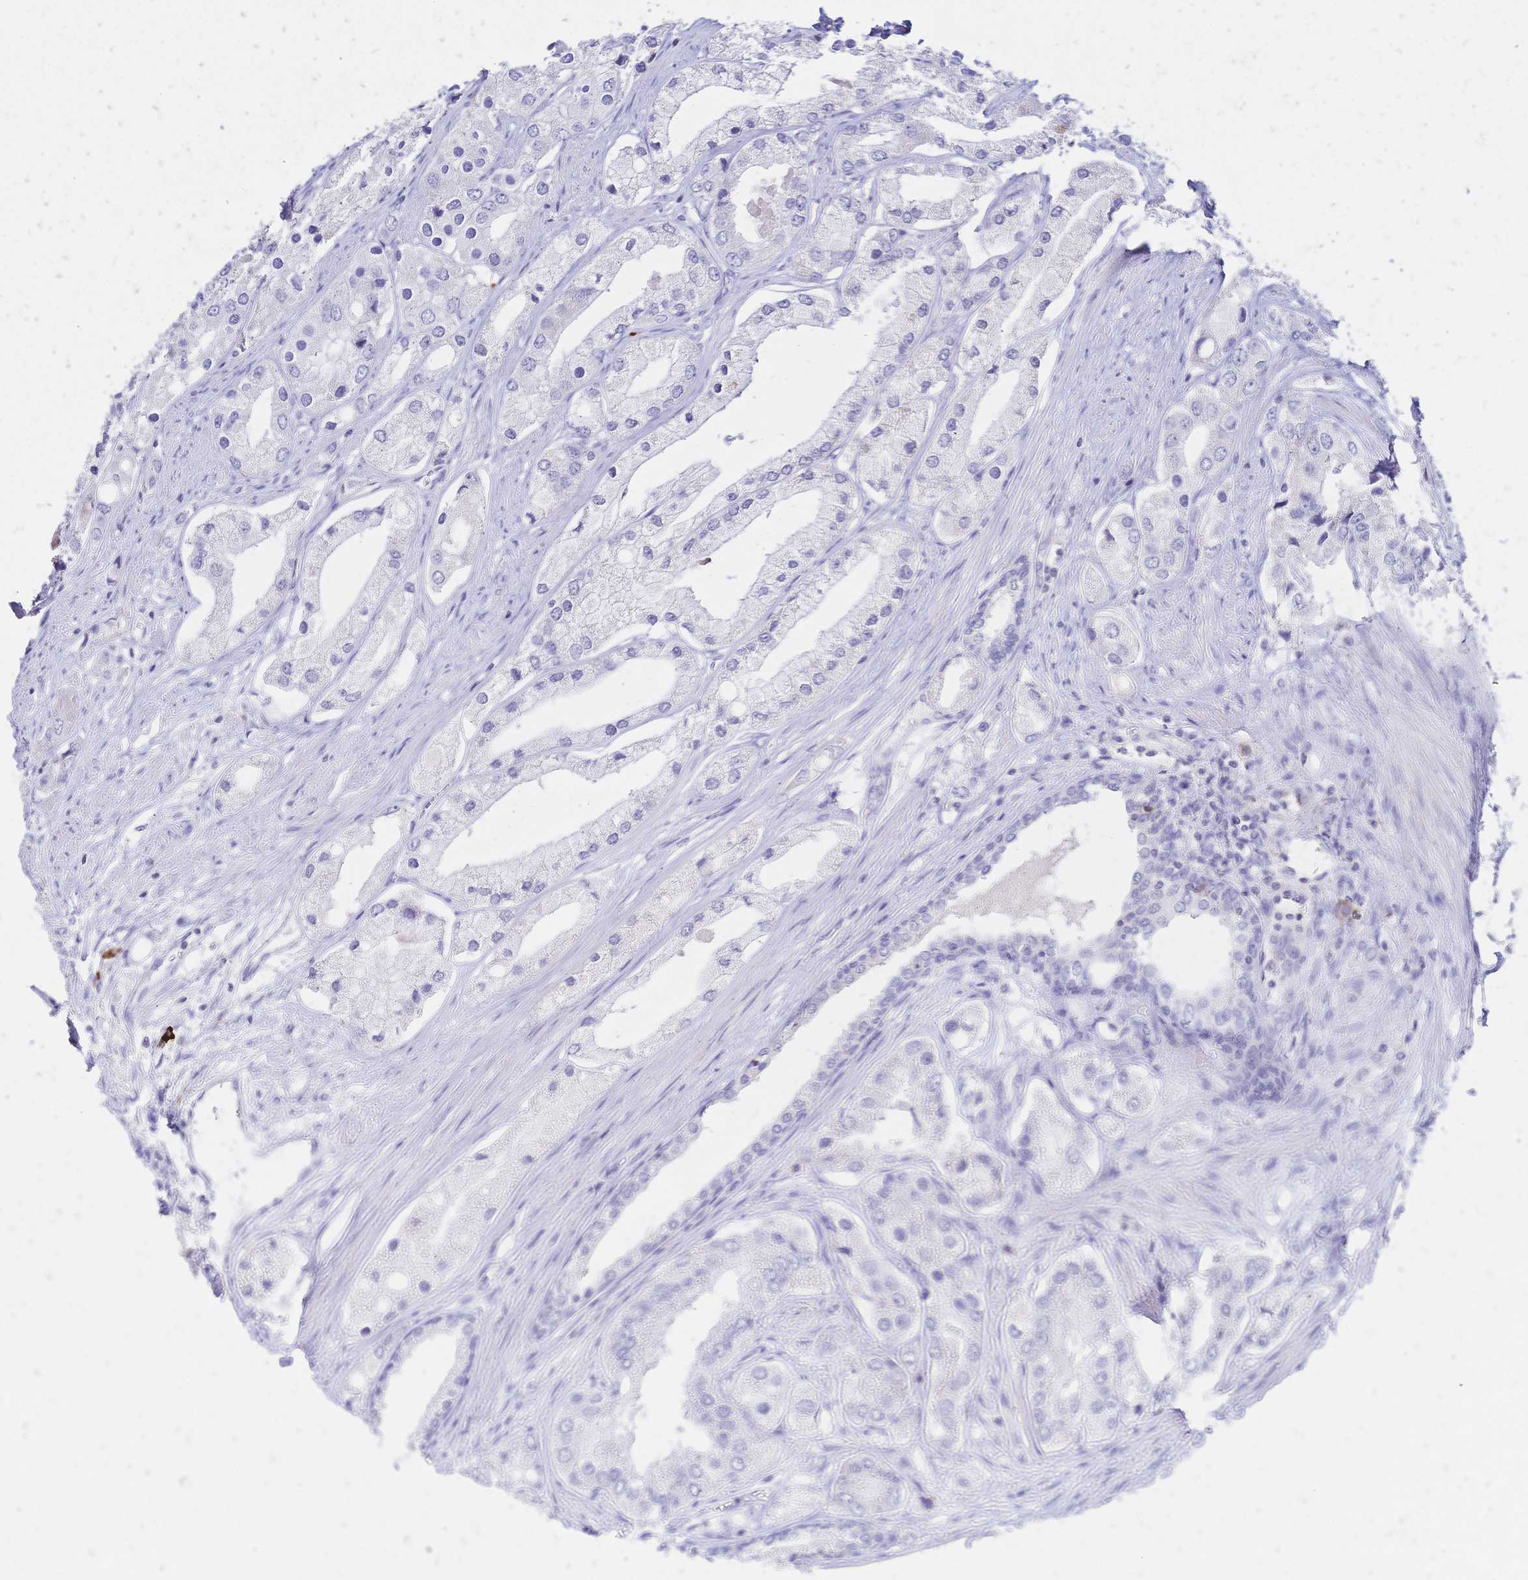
{"staining": {"intensity": "negative", "quantity": "none", "location": "none"}, "tissue": "prostate cancer", "cell_type": "Tumor cells", "image_type": "cancer", "snomed": [{"axis": "morphology", "description": "Adenocarcinoma, Low grade"}, {"axis": "topography", "description": "Prostate"}], "caption": "This is a image of IHC staining of adenocarcinoma (low-grade) (prostate), which shows no positivity in tumor cells. (DAB immunohistochemistry visualized using brightfield microscopy, high magnification).", "gene": "IL2RA", "patient": {"sex": "male", "age": 69}}